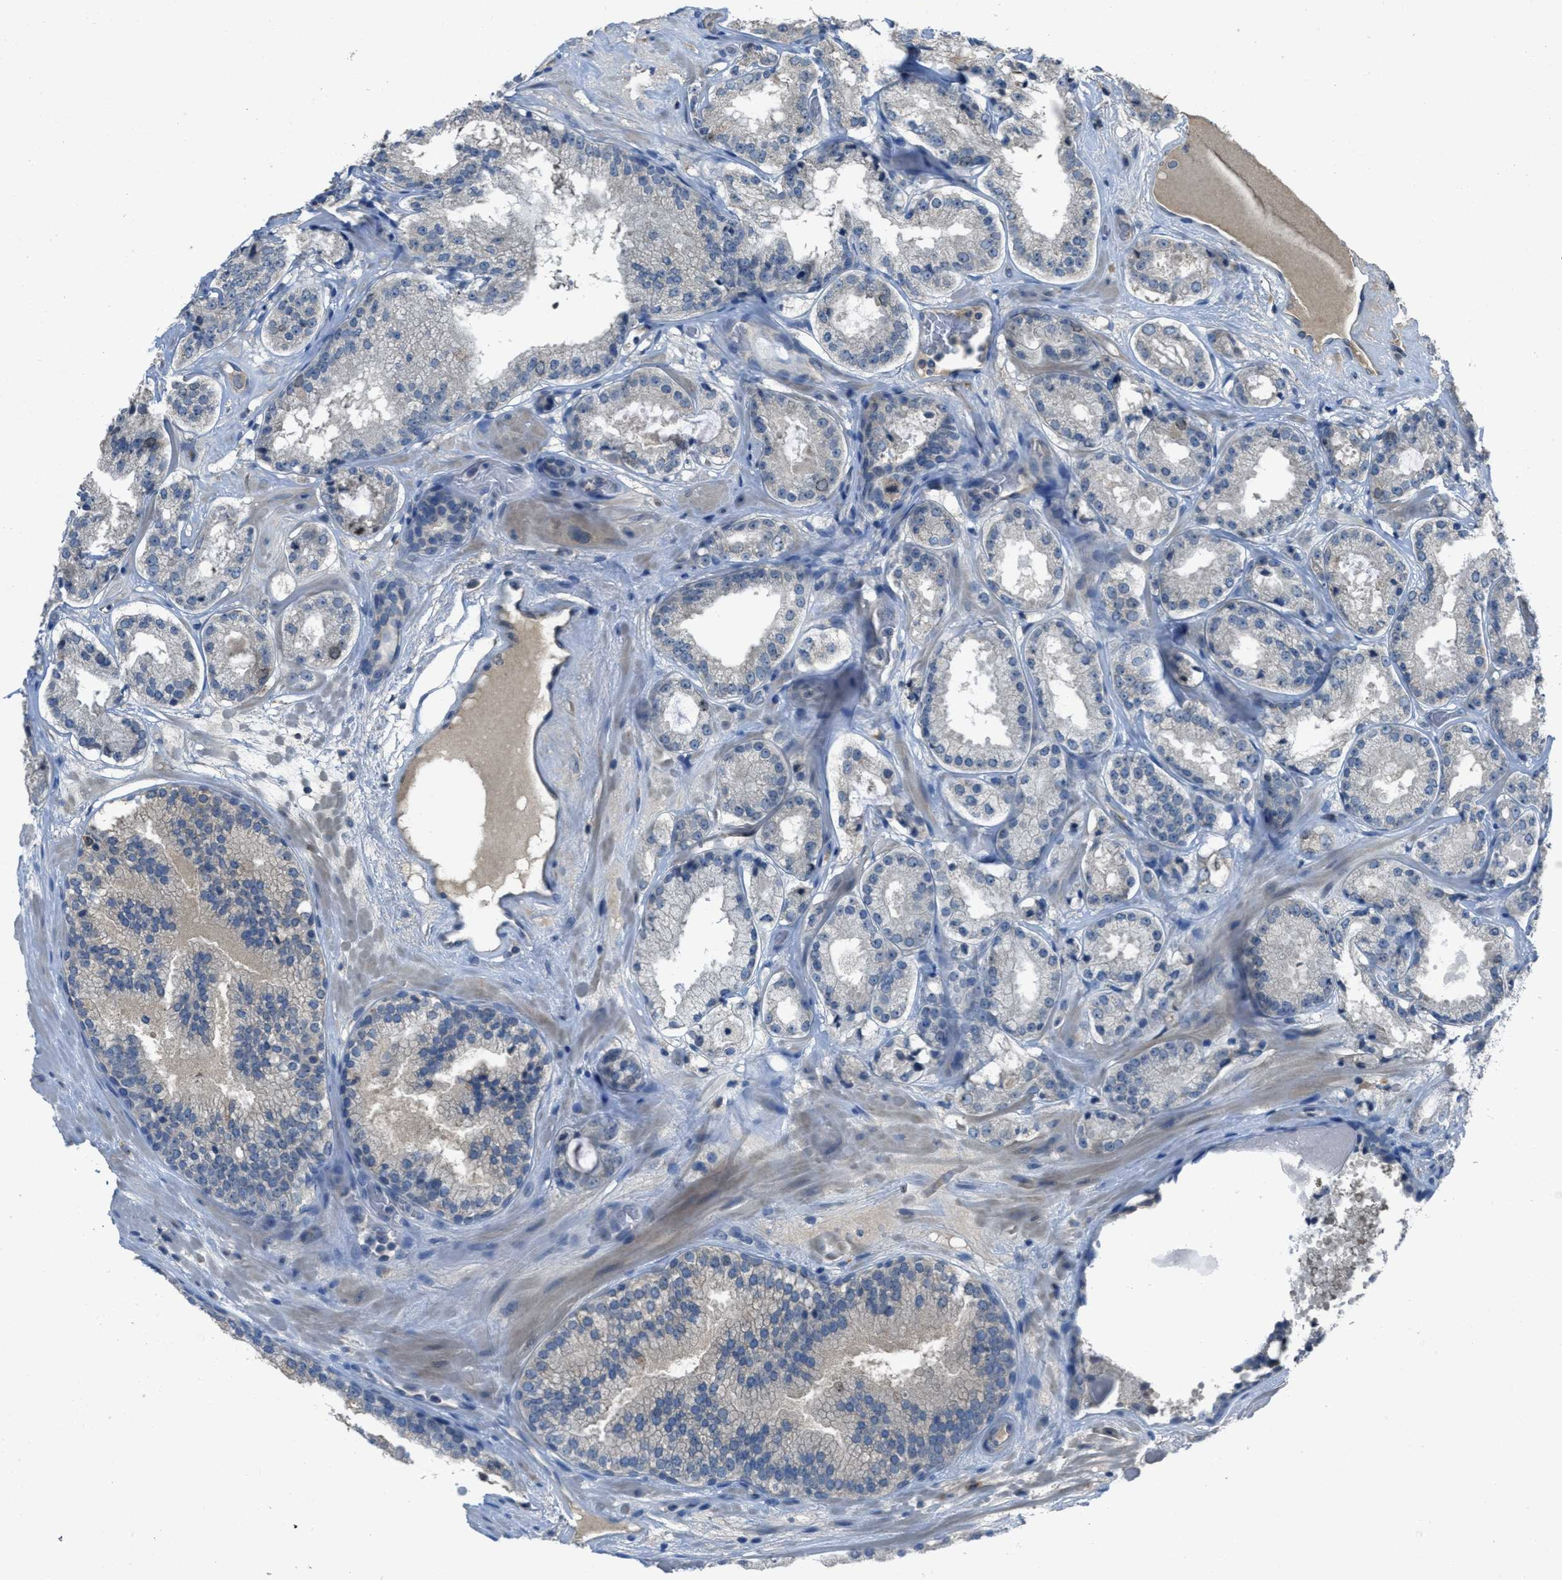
{"staining": {"intensity": "weak", "quantity": "<25%", "location": "cytoplasmic/membranous"}, "tissue": "prostate cancer", "cell_type": "Tumor cells", "image_type": "cancer", "snomed": [{"axis": "morphology", "description": "Adenocarcinoma, High grade"}, {"axis": "topography", "description": "Prostate"}], "caption": "Immunohistochemical staining of human prostate cancer exhibits no significant expression in tumor cells.", "gene": "MIS18A", "patient": {"sex": "male", "age": 65}}